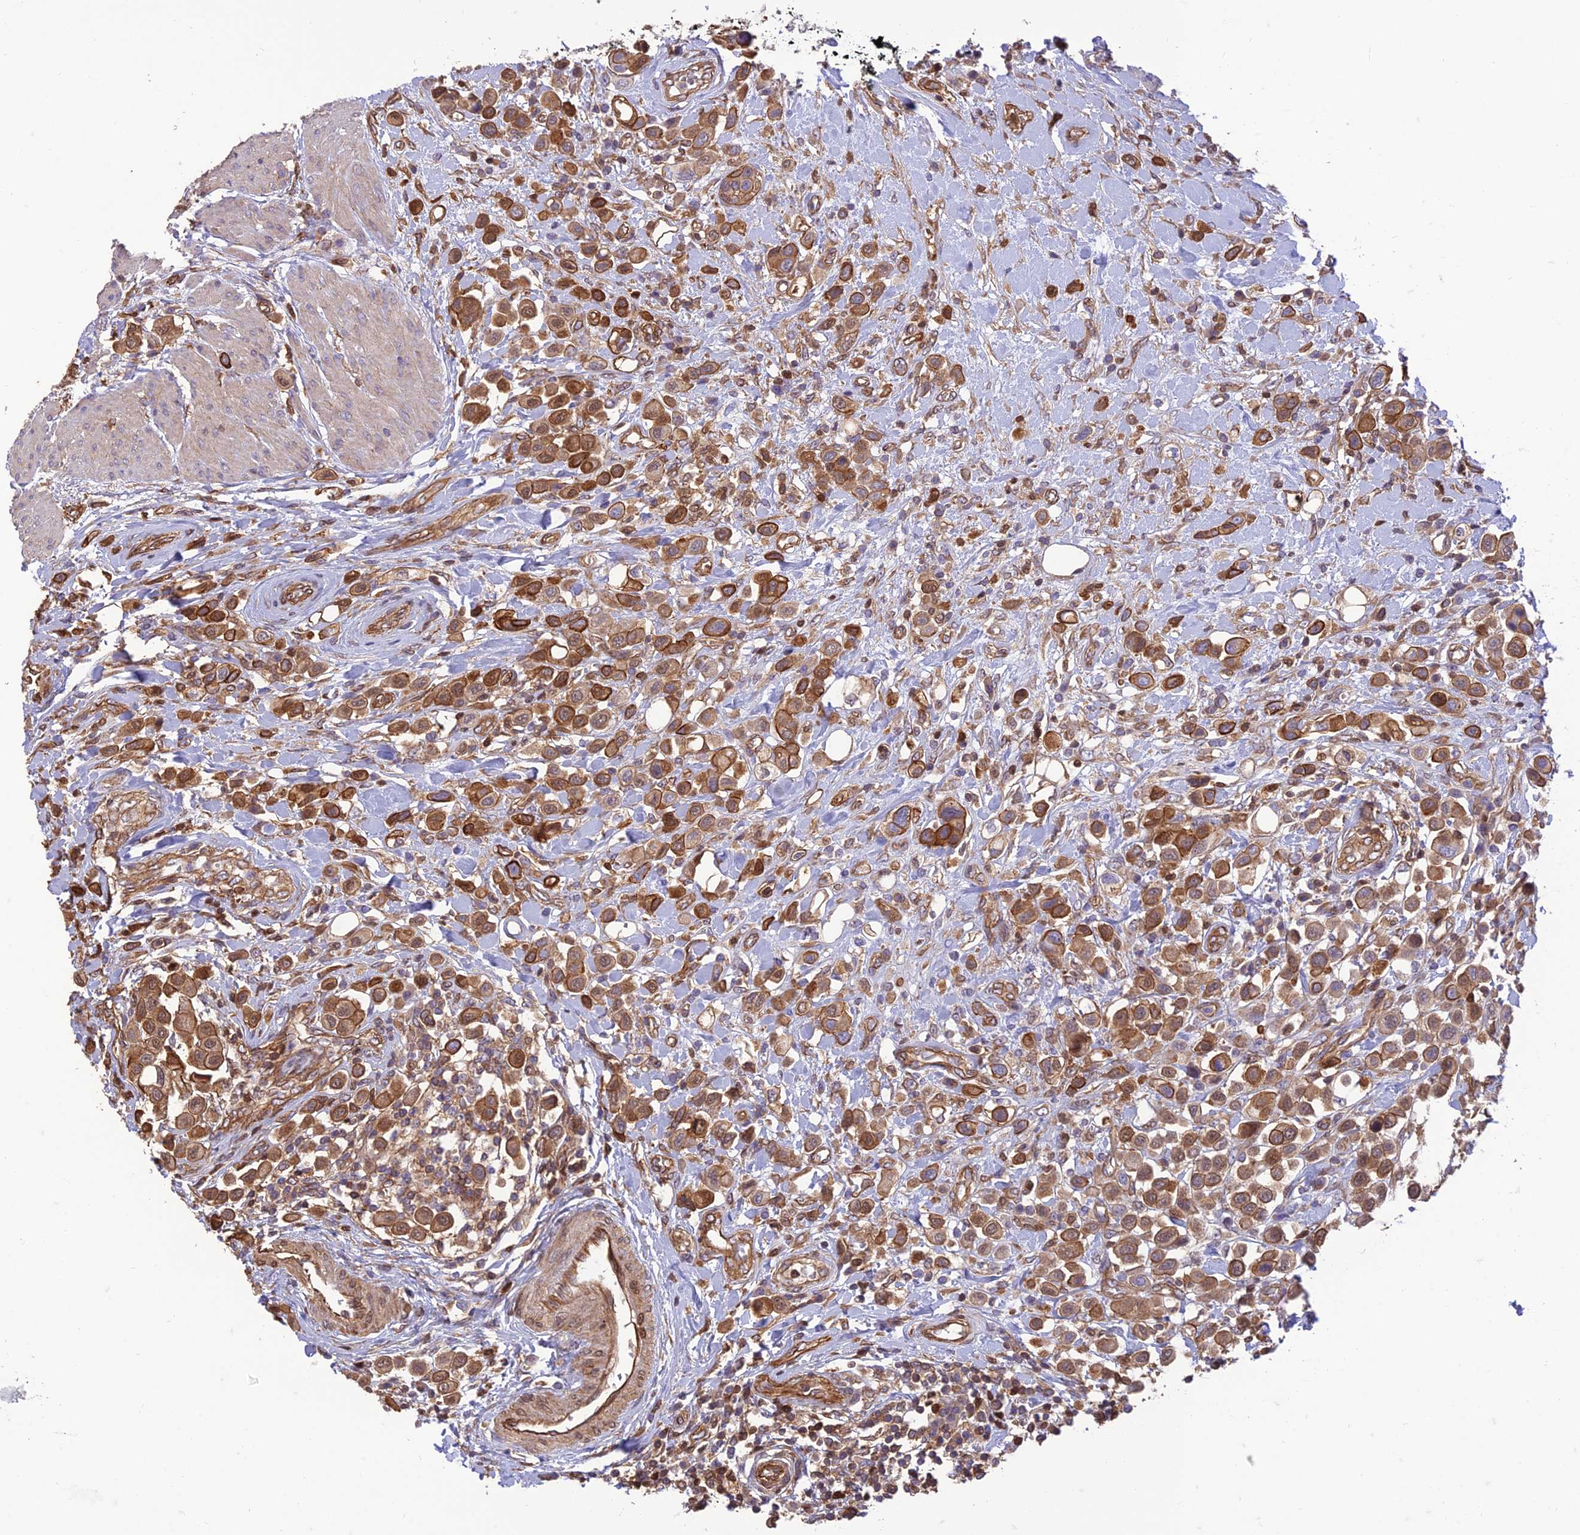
{"staining": {"intensity": "moderate", "quantity": ">75%", "location": "cytoplasmic/membranous"}, "tissue": "urothelial cancer", "cell_type": "Tumor cells", "image_type": "cancer", "snomed": [{"axis": "morphology", "description": "Urothelial carcinoma, High grade"}, {"axis": "topography", "description": "Urinary bladder"}], "caption": "An IHC micrograph of tumor tissue is shown. Protein staining in brown labels moderate cytoplasmic/membranous positivity in urothelial cancer within tumor cells.", "gene": "HPSE2", "patient": {"sex": "male", "age": 50}}